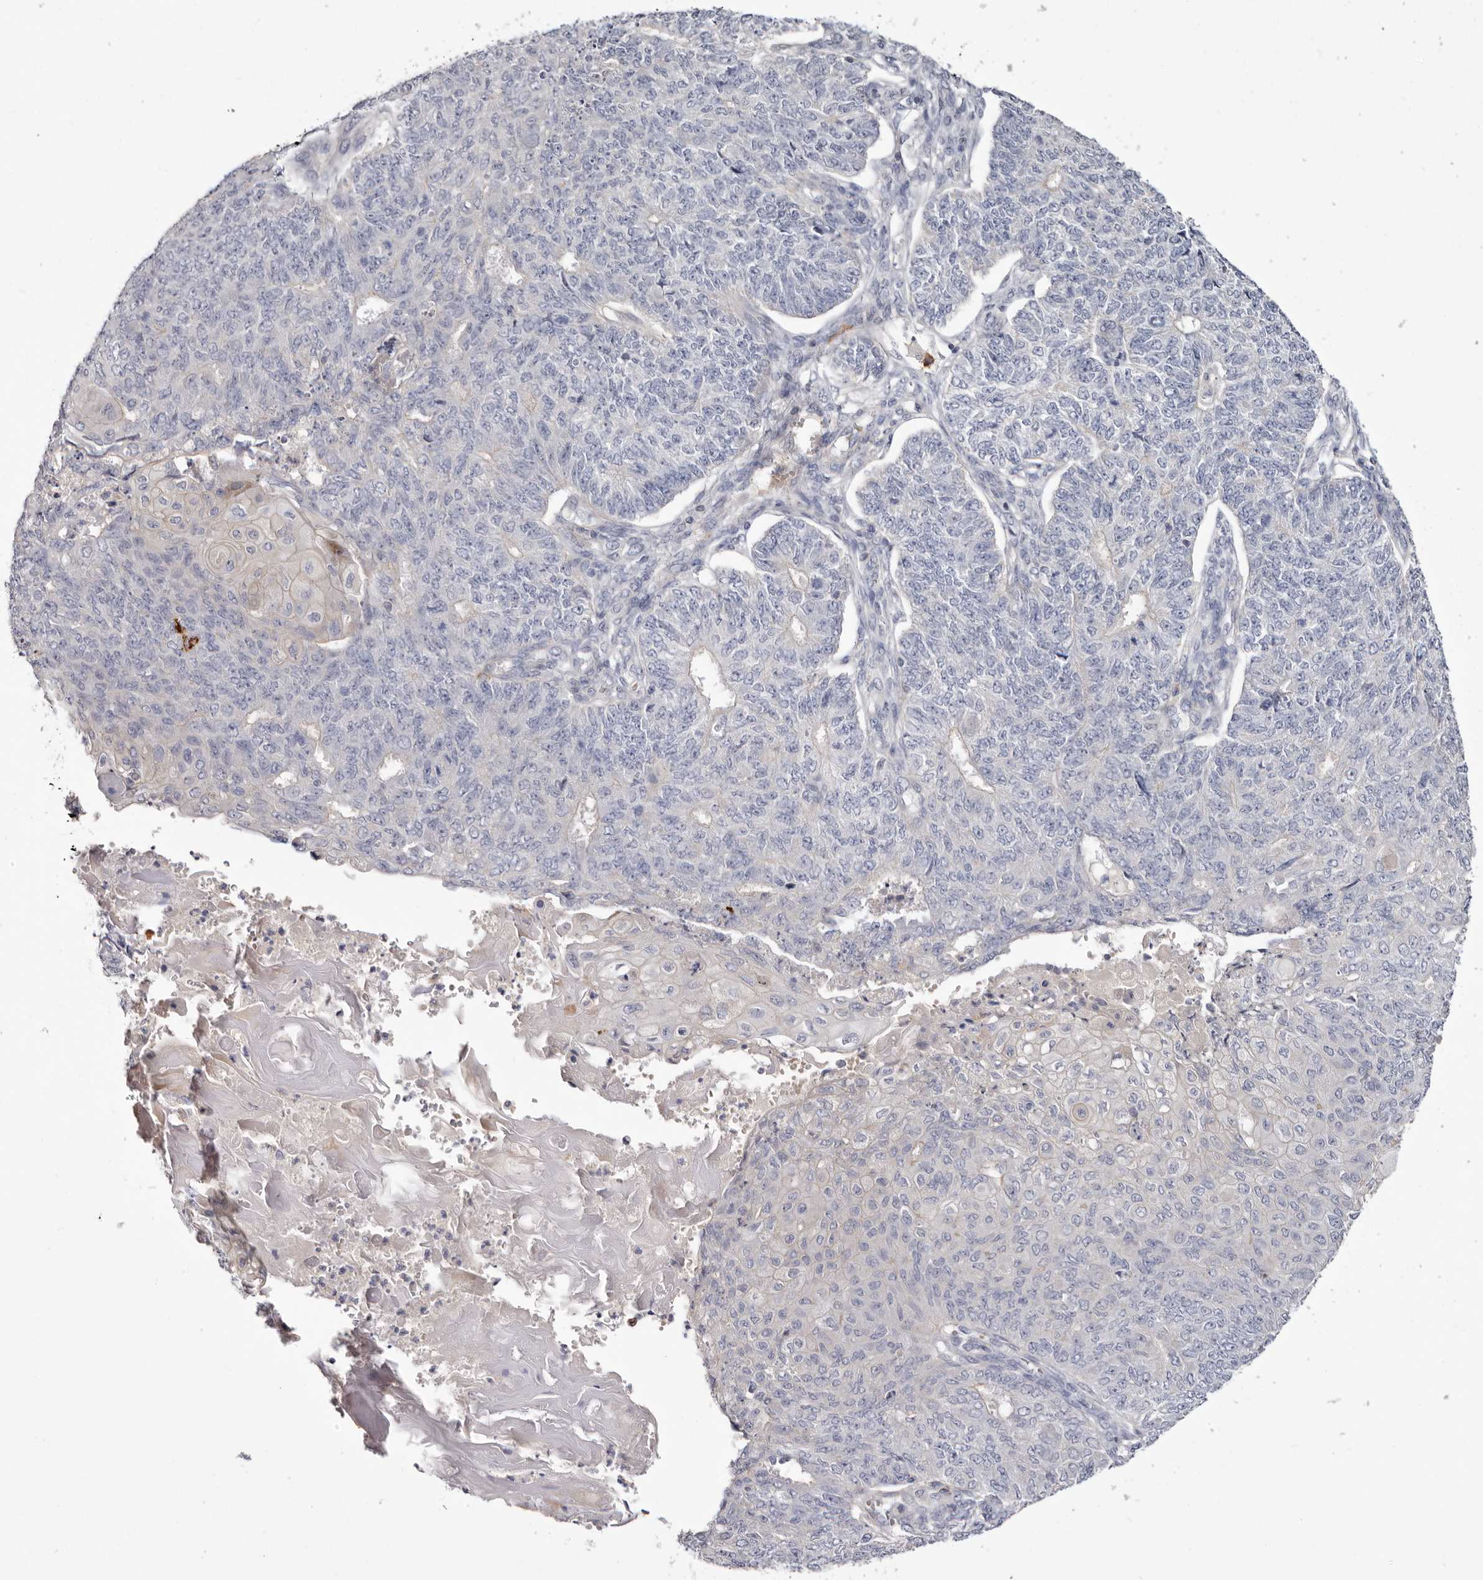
{"staining": {"intensity": "negative", "quantity": "none", "location": "none"}, "tissue": "endometrial cancer", "cell_type": "Tumor cells", "image_type": "cancer", "snomed": [{"axis": "morphology", "description": "Adenocarcinoma, NOS"}, {"axis": "topography", "description": "Endometrium"}], "caption": "This is an immunohistochemistry micrograph of human endometrial adenocarcinoma. There is no positivity in tumor cells.", "gene": "S1PR5", "patient": {"sex": "female", "age": 32}}